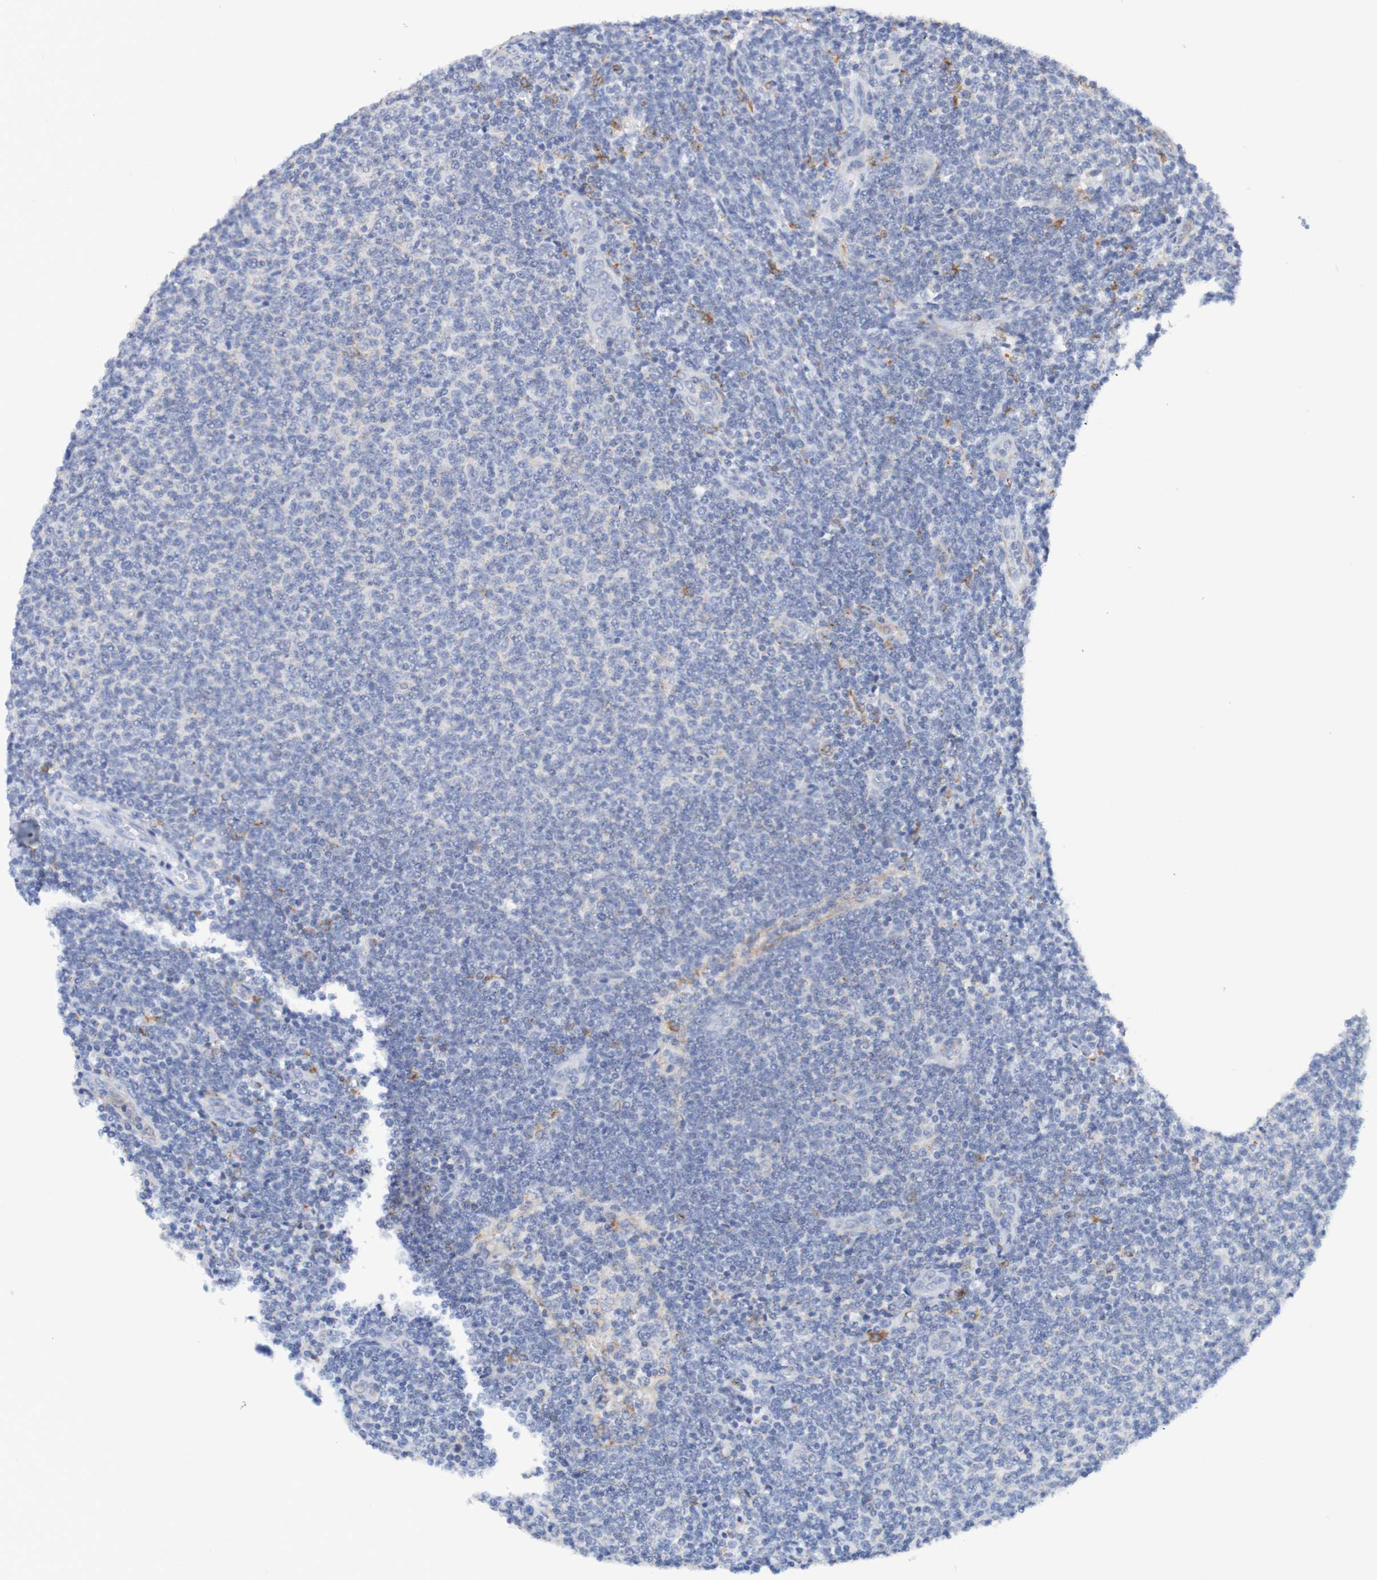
{"staining": {"intensity": "negative", "quantity": "none", "location": "none"}, "tissue": "lymphoma", "cell_type": "Tumor cells", "image_type": "cancer", "snomed": [{"axis": "morphology", "description": "Malignant lymphoma, non-Hodgkin's type, Low grade"}, {"axis": "topography", "description": "Lymph node"}], "caption": "Tumor cells are negative for brown protein staining in lymphoma.", "gene": "SEZ6", "patient": {"sex": "male", "age": 66}}